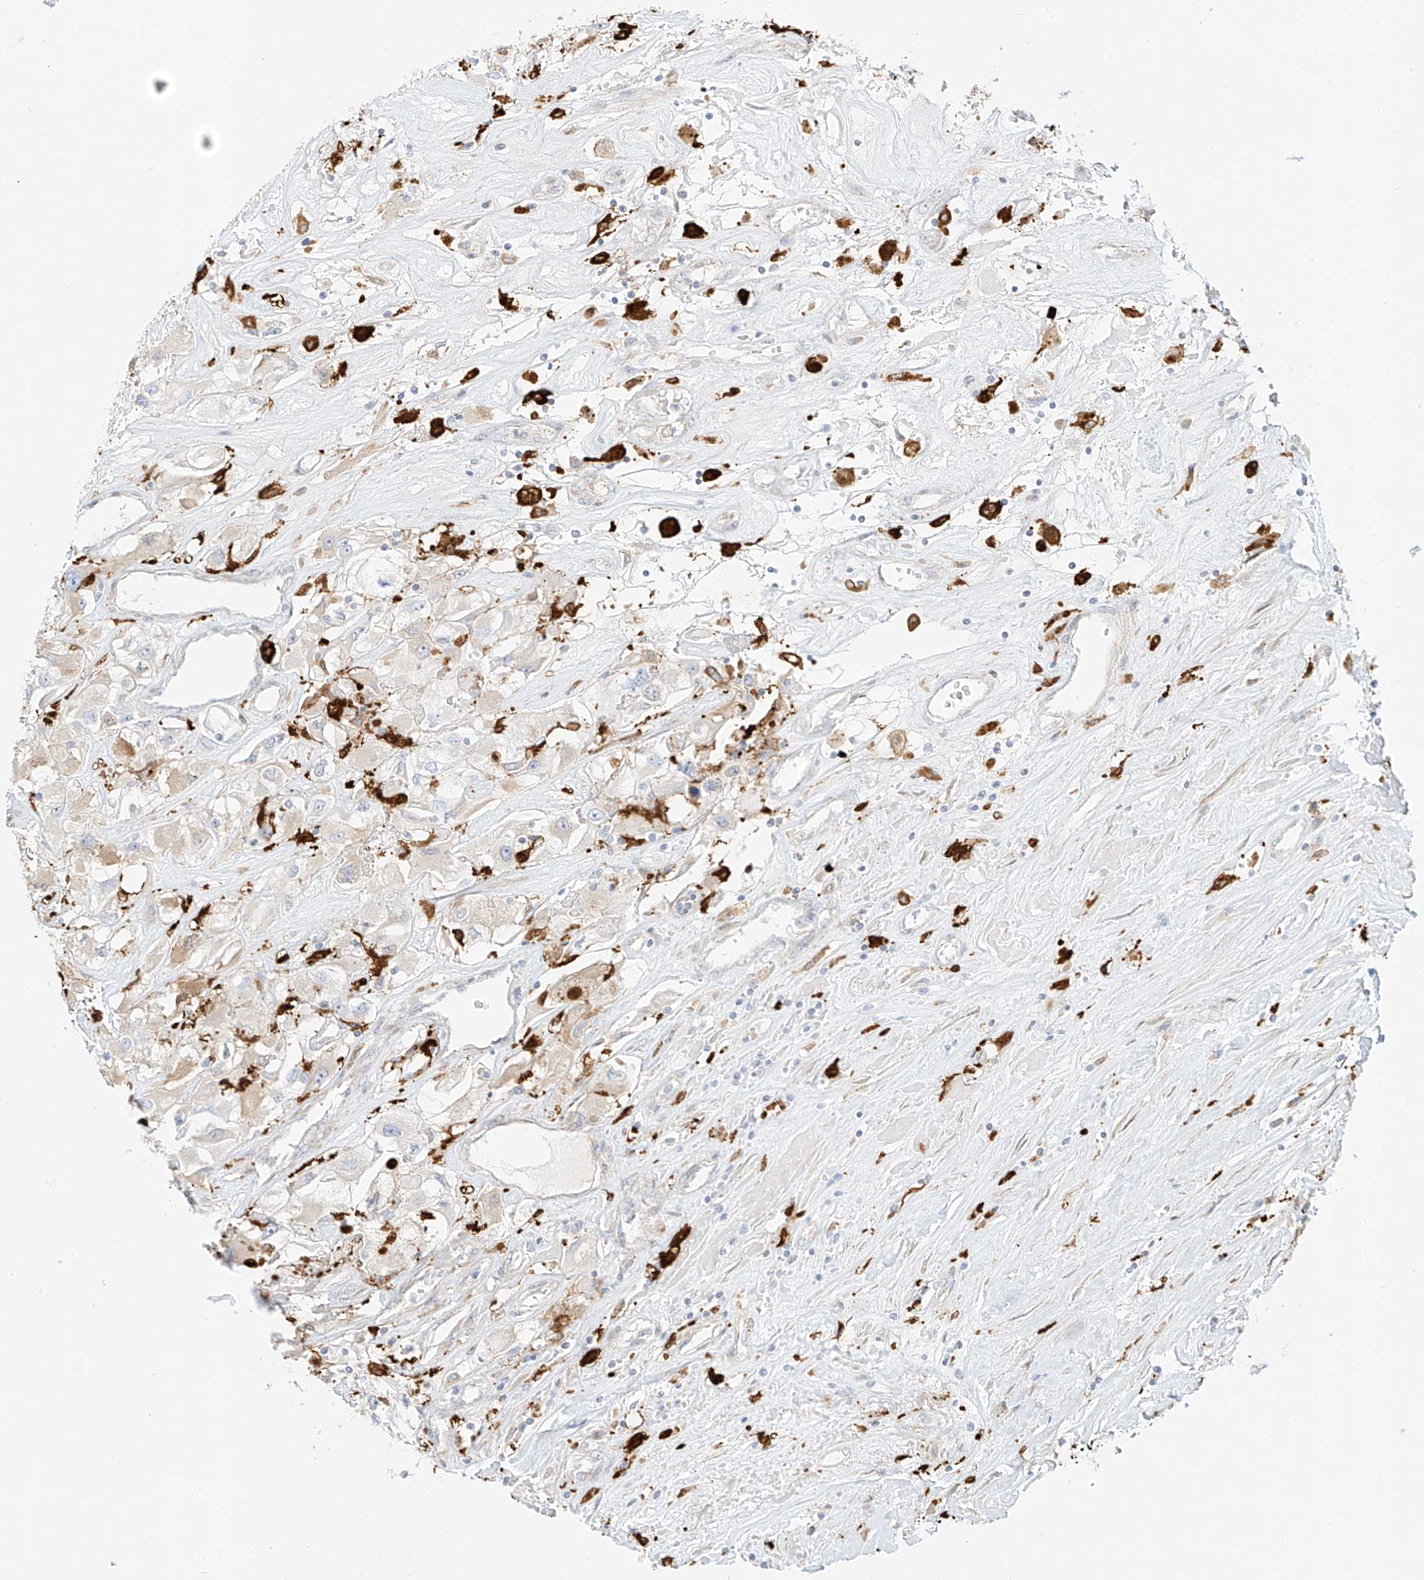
{"staining": {"intensity": "negative", "quantity": "none", "location": "none"}, "tissue": "renal cancer", "cell_type": "Tumor cells", "image_type": "cancer", "snomed": [{"axis": "morphology", "description": "Adenocarcinoma, NOS"}, {"axis": "topography", "description": "Kidney"}], "caption": "High magnification brightfield microscopy of renal cancer stained with DAB (3,3'-diaminobenzidine) (brown) and counterstained with hematoxylin (blue): tumor cells show no significant positivity.", "gene": "PCYOX1", "patient": {"sex": "female", "age": 52}}